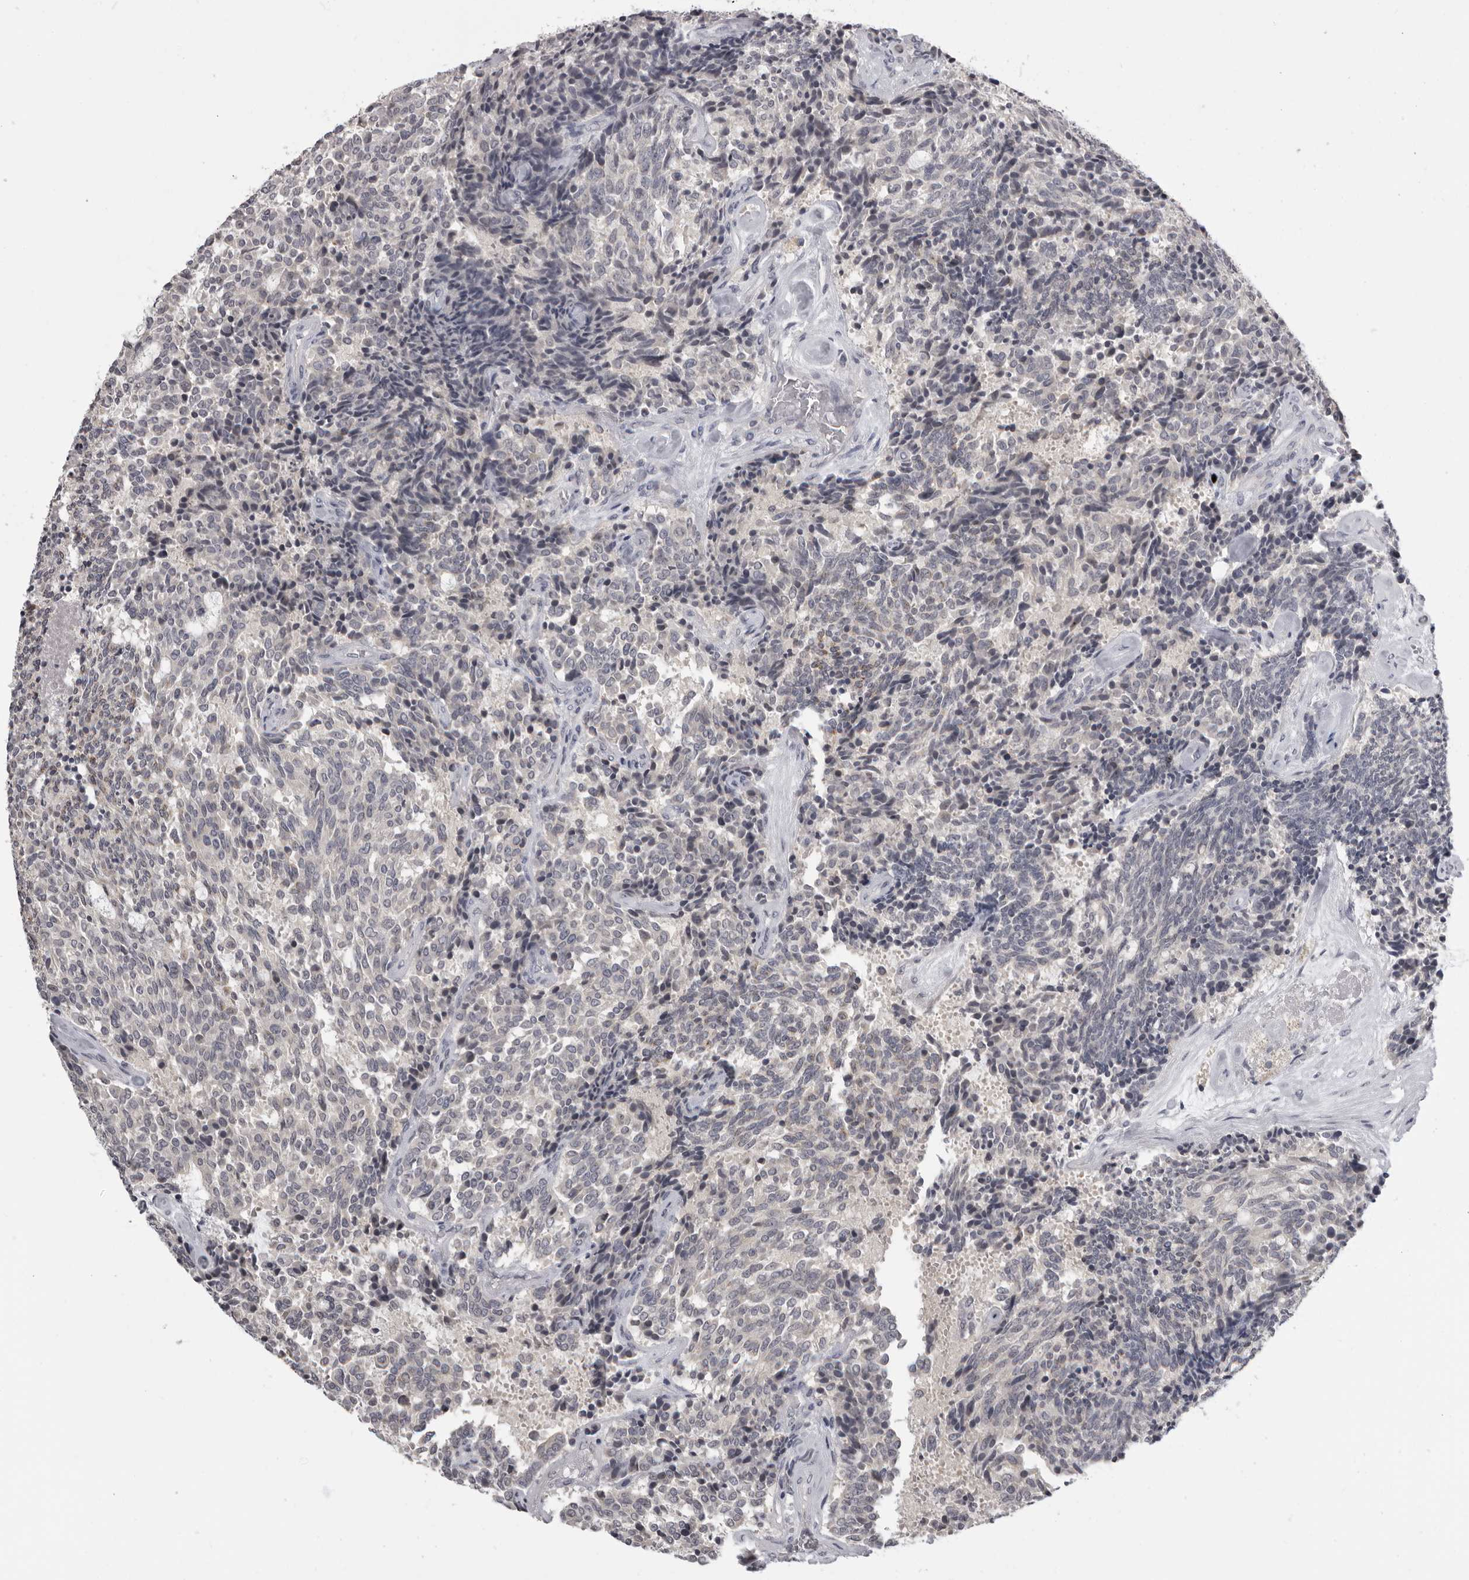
{"staining": {"intensity": "negative", "quantity": "none", "location": "none"}, "tissue": "carcinoid", "cell_type": "Tumor cells", "image_type": "cancer", "snomed": [{"axis": "morphology", "description": "Carcinoid, malignant, NOS"}, {"axis": "topography", "description": "Pancreas"}], "caption": "Immunohistochemistry (IHC) of carcinoid exhibits no staining in tumor cells. (IHC, brightfield microscopy, high magnification).", "gene": "MRTO4", "patient": {"sex": "female", "age": 54}}